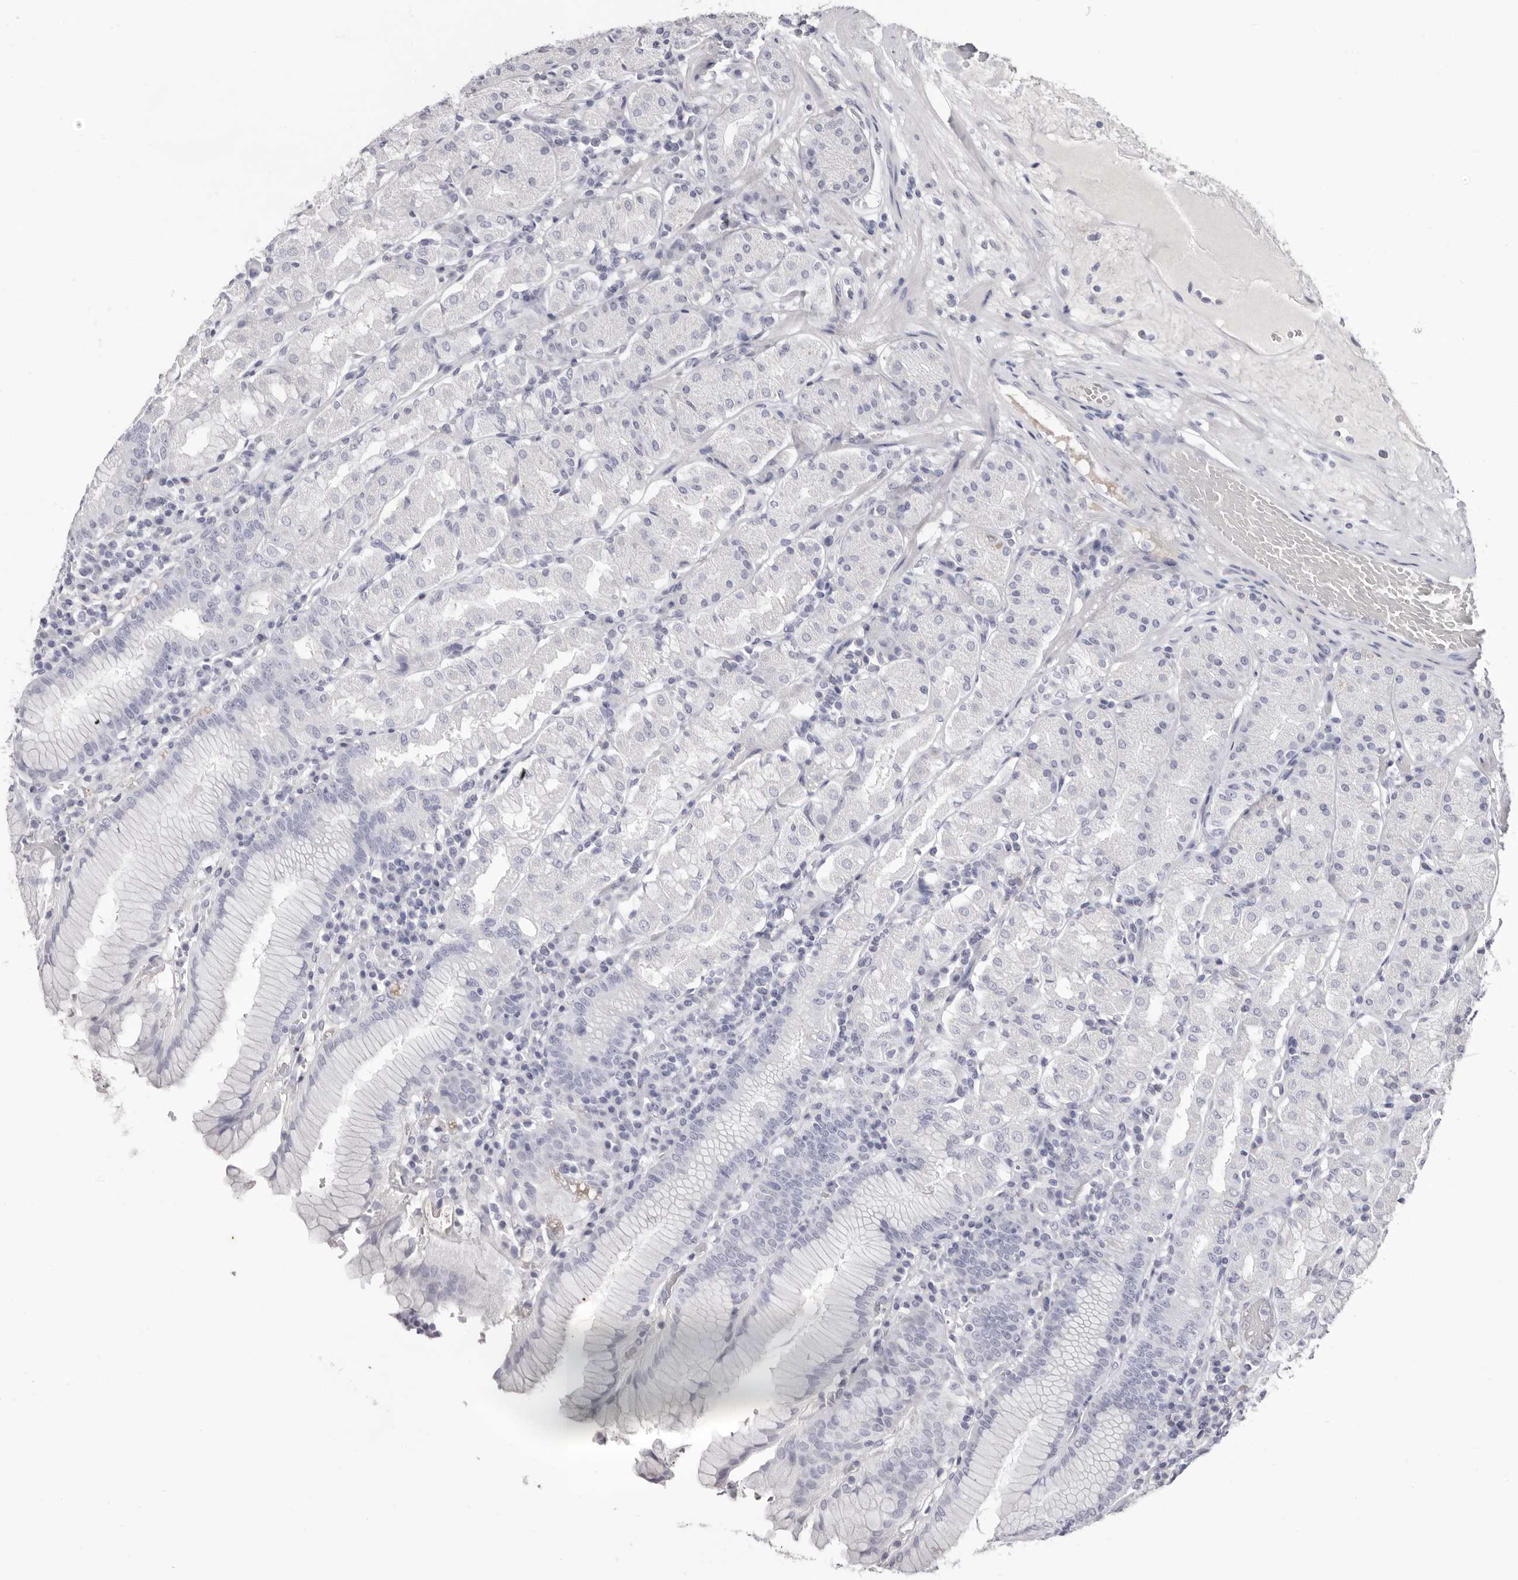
{"staining": {"intensity": "negative", "quantity": "none", "location": "none"}, "tissue": "stomach", "cell_type": "Glandular cells", "image_type": "normal", "snomed": [{"axis": "morphology", "description": "Normal tissue, NOS"}, {"axis": "topography", "description": "Stomach"}, {"axis": "topography", "description": "Stomach, lower"}], "caption": "Immunohistochemistry (IHC) micrograph of normal human stomach stained for a protein (brown), which demonstrates no expression in glandular cells.", "gene": "LPO", "patient": {"sex": "female", "age": 56}}